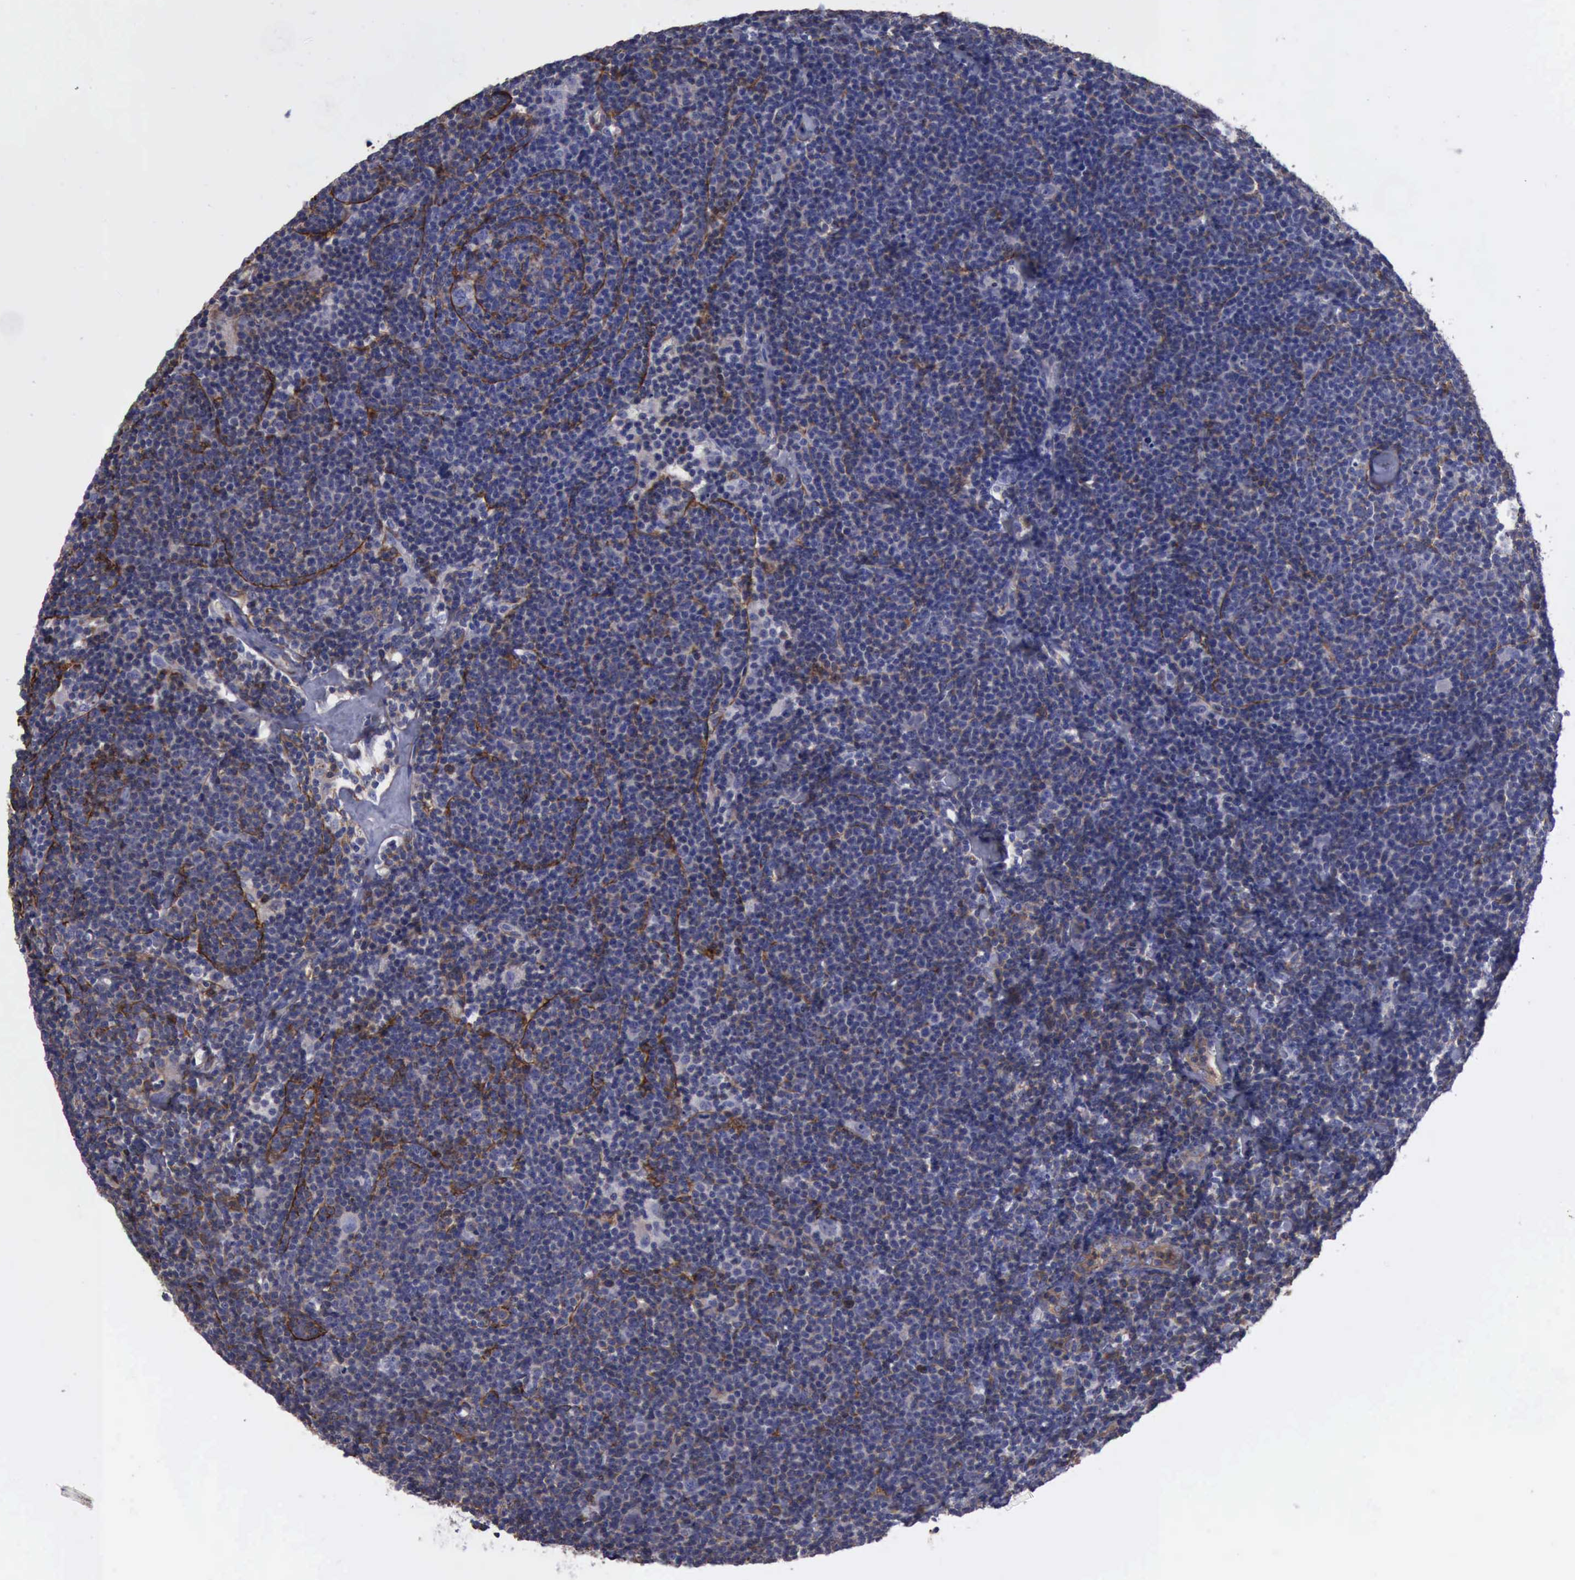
{"staining": {"intensity": "strong", "quantity": "25%-75%", "location": "cytoplasmic/membranous"}, "tissue": "lymphoma", "cell_type": "Tumor cells", "image_type": "cancer", "snomed": [{"axis": "morphology", "description": "Malignant lymphoma, non-Hodgkin's type, Low grade"}, {"axis": "topography", "description": "Lymph node"}], "caption": "Lymphoma was stained to show a protein in brown. There is high levels of strong cytoplasmic/membranous positivity in about 25%-75% of tumor cells.", "gene": "FLNA", "patient": {"sex": "male", "age": 65}}